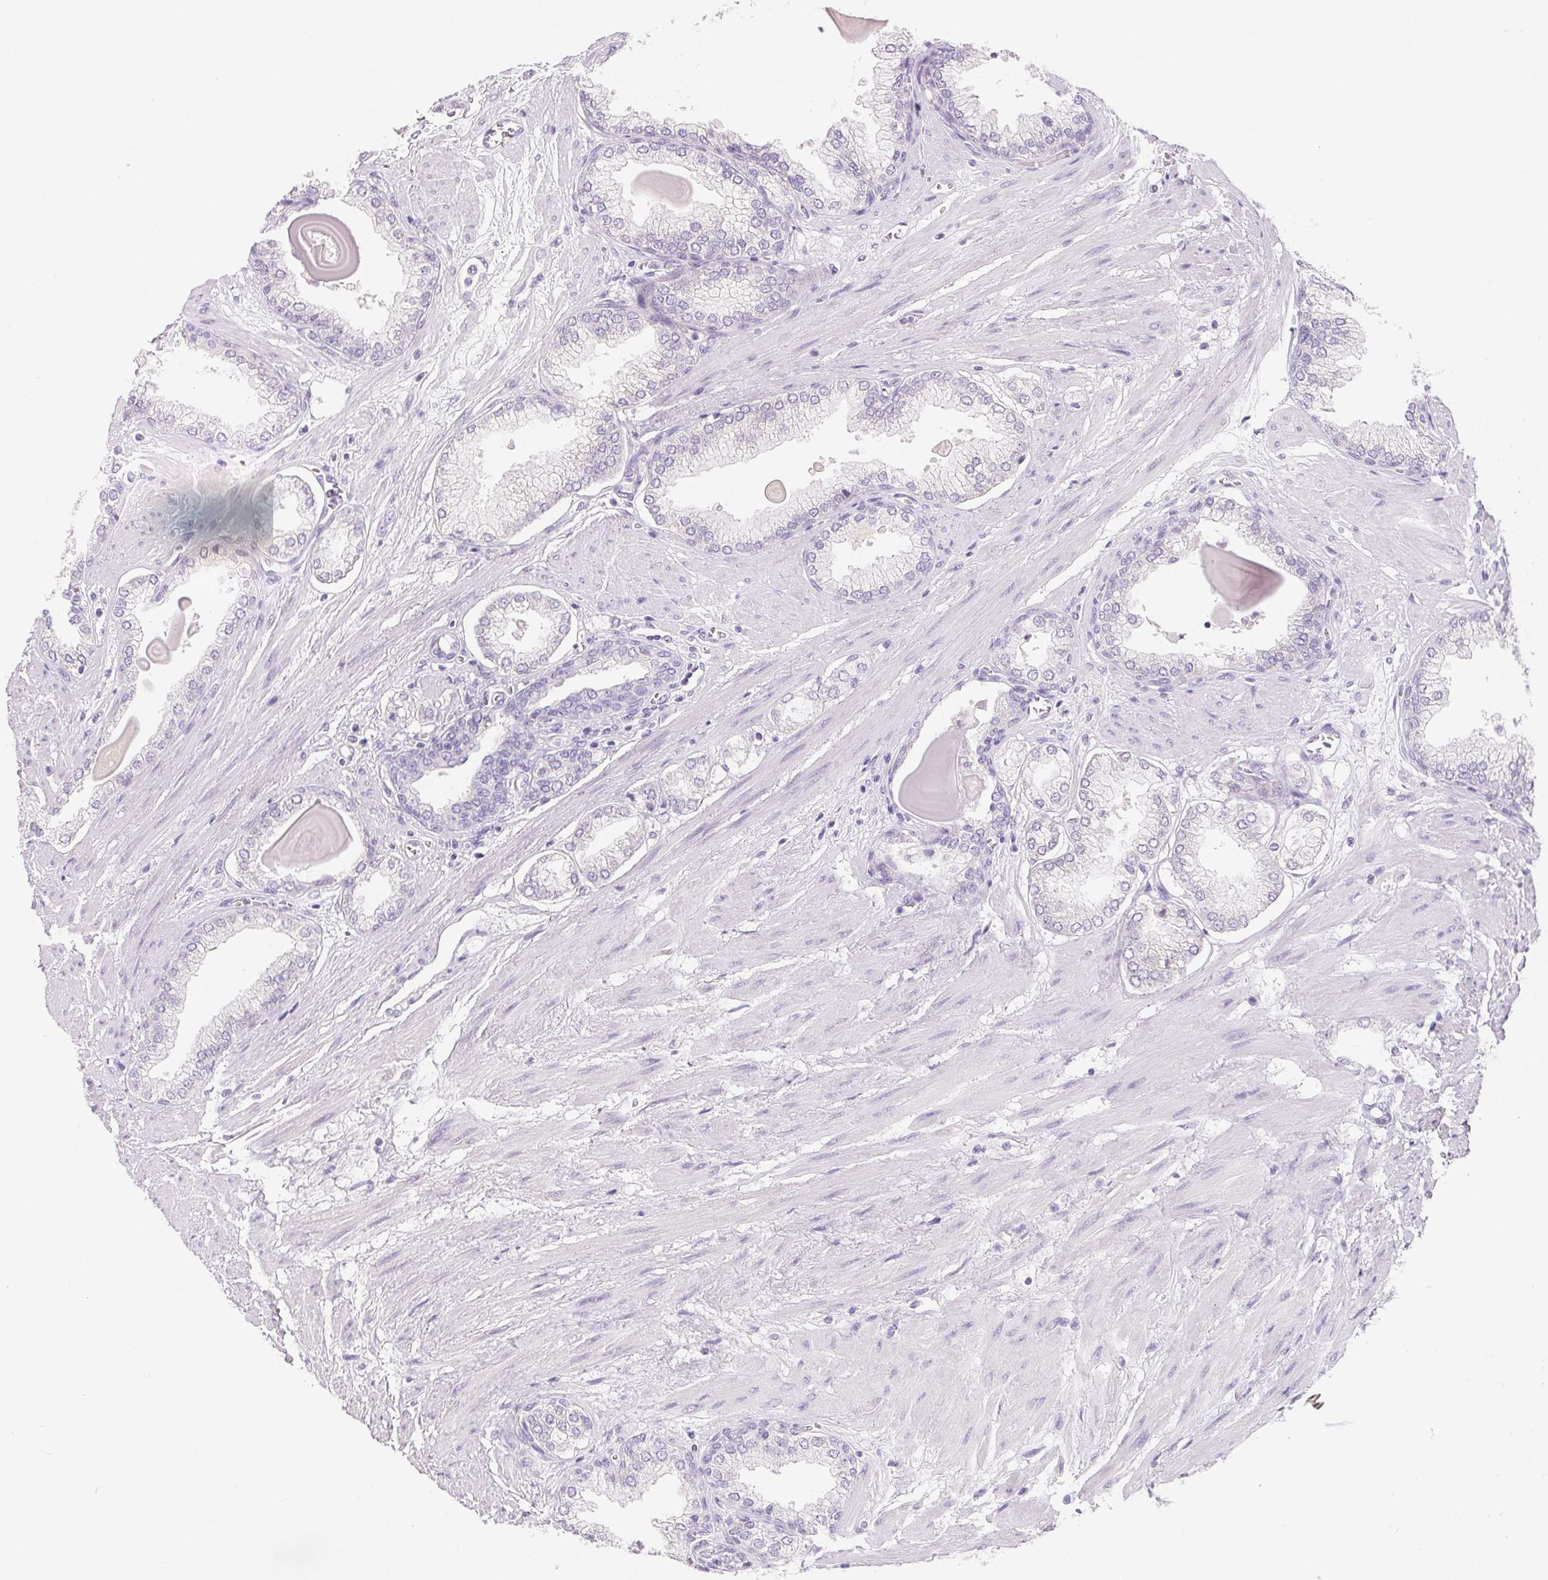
{"staining": {"intensity": "negative", "quantity": "none", "location": "none"}, "tissue": "prostate cancer", "cell_type": "Tumor cells", "image_type": "cancer", "snomed": [{"axis": "morphology", "description": "Adenocarcinoma, Low grade"}, {"axis": "topography", "description": "Prostate"}], "caption": "Immunohistochemical staining of human low-grade adenocarcinoma (prostate) reveals no significant staining in tumor cells.", "gene": "SPACA5B", "patient": {"sex": "male", "age": 64}}